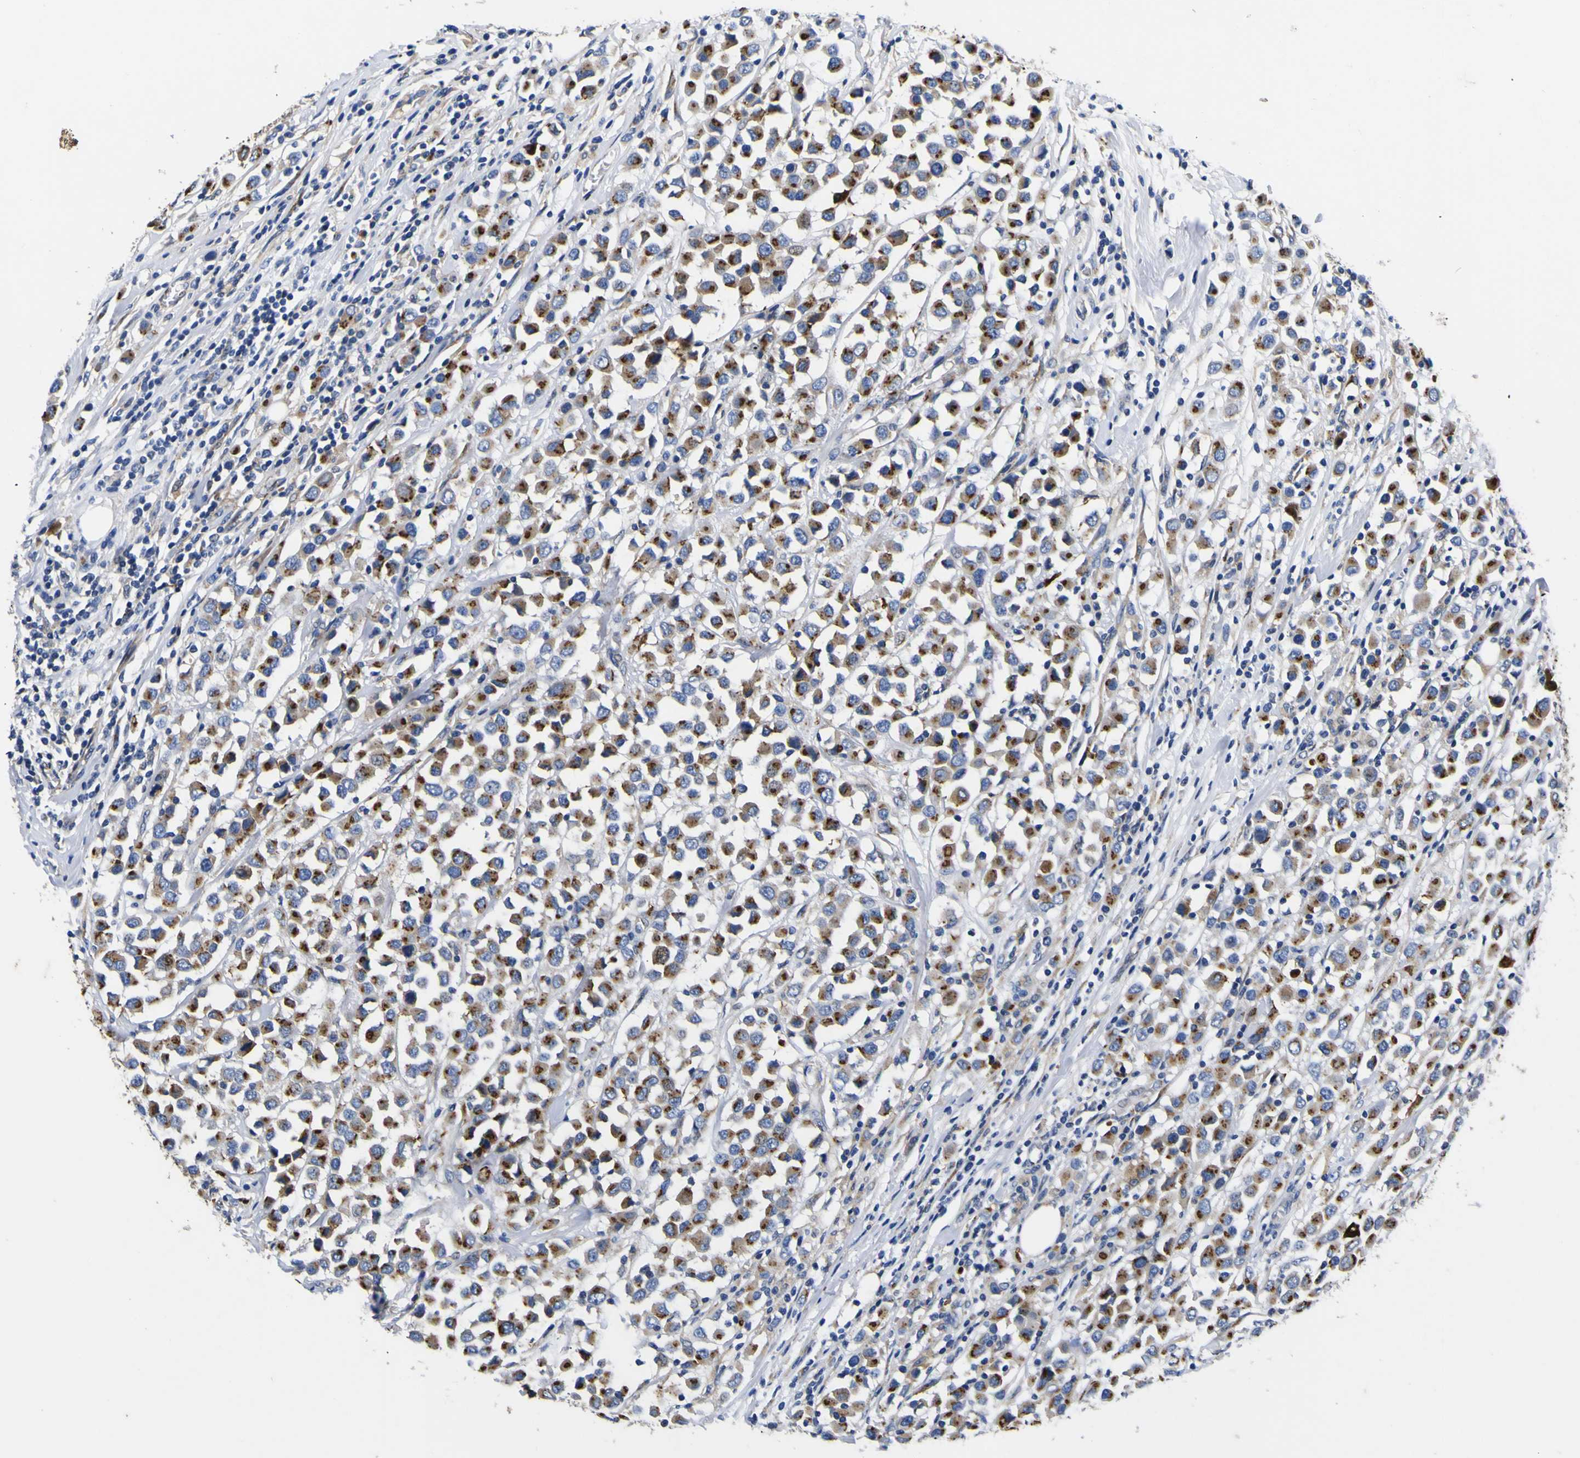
{"staining": {"intensity": "moderate", "quantity": ">75%", "location": "cytoplasmic/membranous"}, "tissue": "breast cancer", "cell_type": "Tumor cells", "image_type": "cancer", "snomed": [{"axis": "morphology", "description": "Duct carcinoma"}, {"axis": "topography", "description": "Breast"}], "caption": "Breast infiltrating ductal carcinoma stained with DAB IHC shows medium levels of moderate cytoplasmic/membranous positivity in about >75% of tumor cells.", "gene": "COA1", "patient": {"sex": "female", "age": 61}}